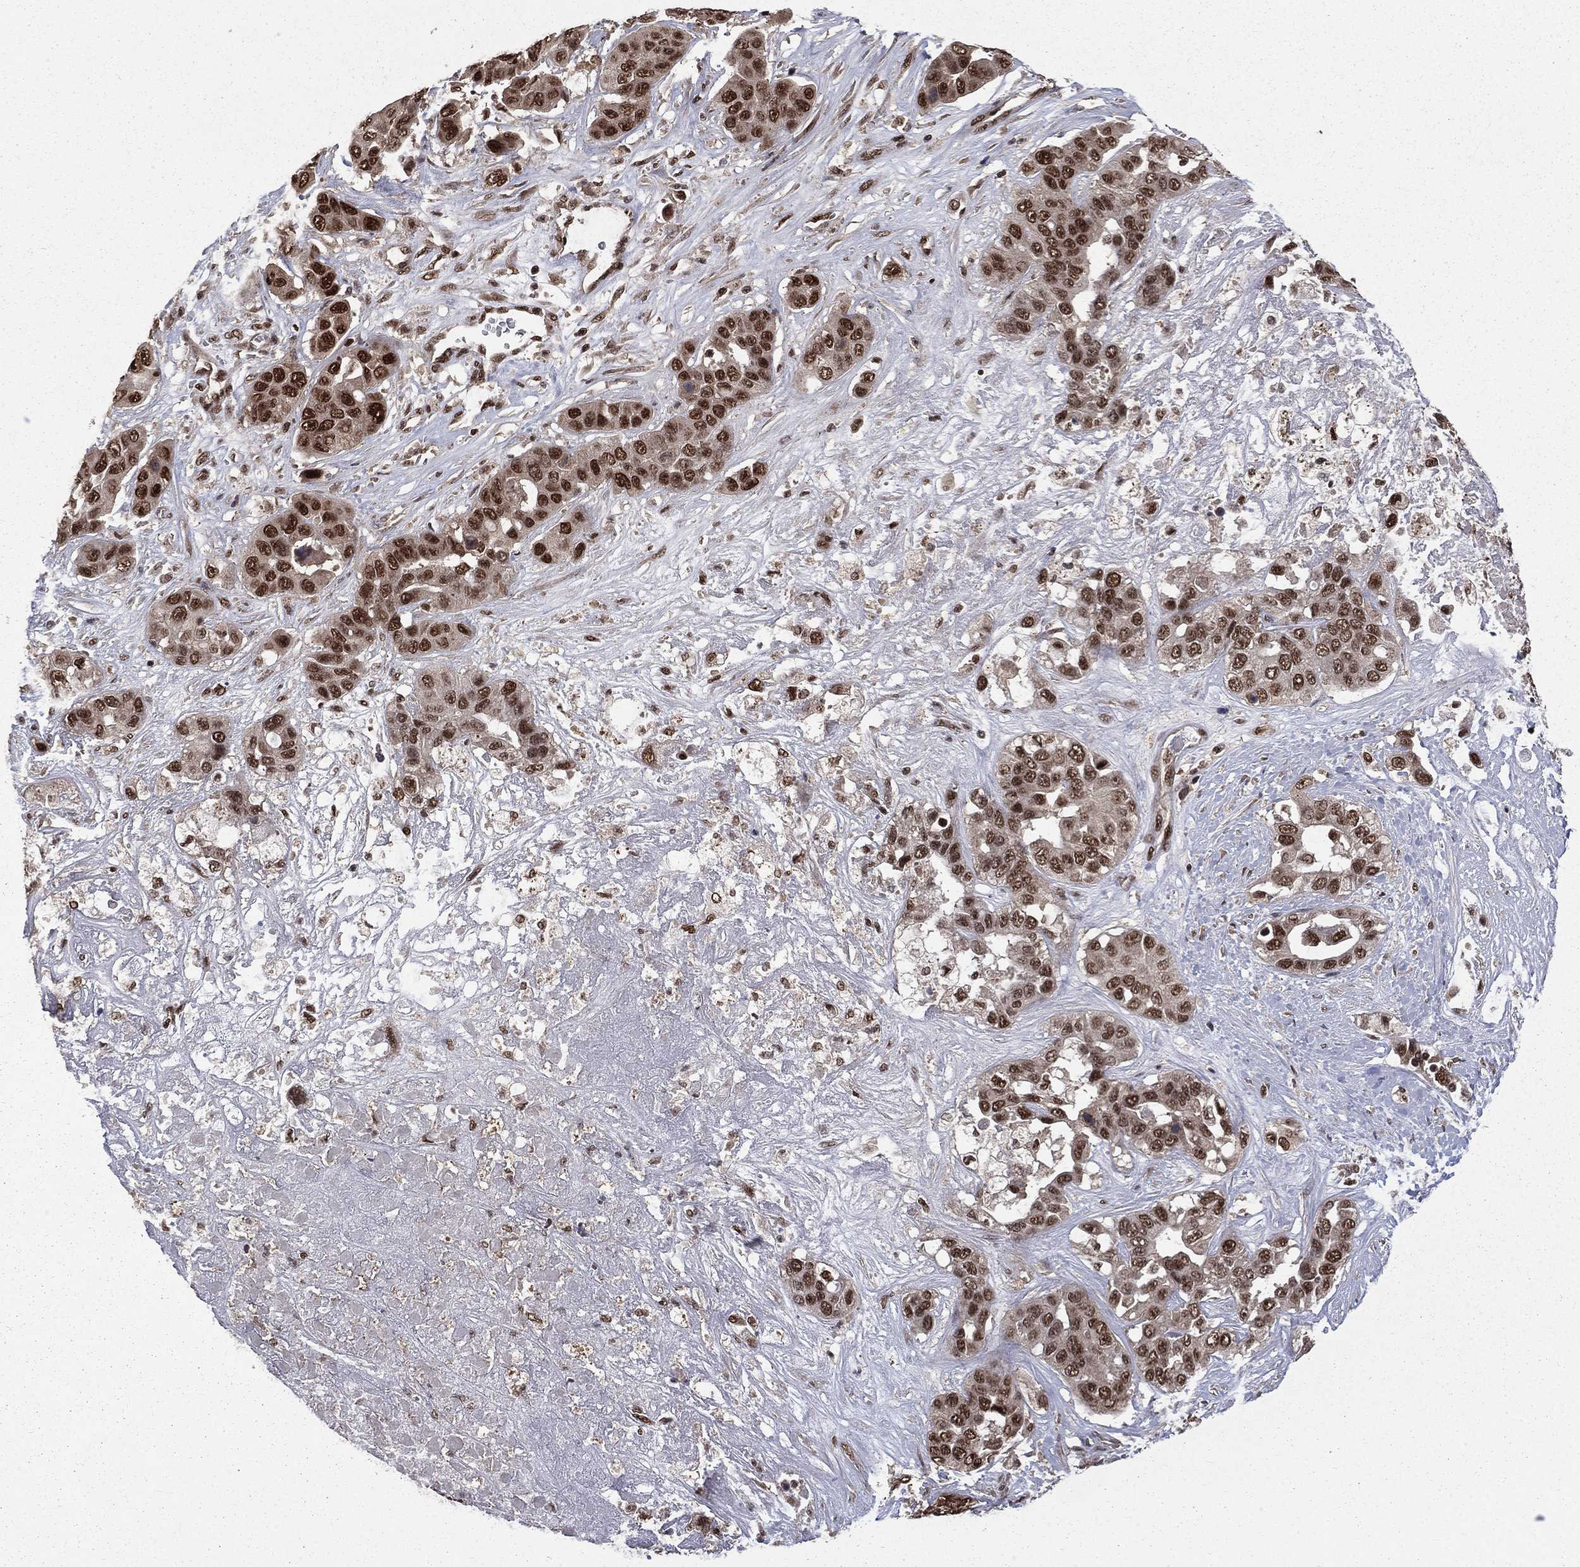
{"staining": {"intensity": "strong", "quantity": "25%-75%", "location": "nuclear"}, "tissue": "liver cancer", "cell_type": "Tumor cells", "image_type": "cancer", "snomed": [{"axis": "morphology", "description": "Cholangiocarcinoma"}, {"axis": "topography", "description": "Liver"}], "caption": "This is a histology image of IHC staining of liver cancer (cholangiocarcinoma), which shows strong positivity in the nuclear of tumor cells.", "gene": "JMJD6", "patient": {"sex": "female", "age": 52}}